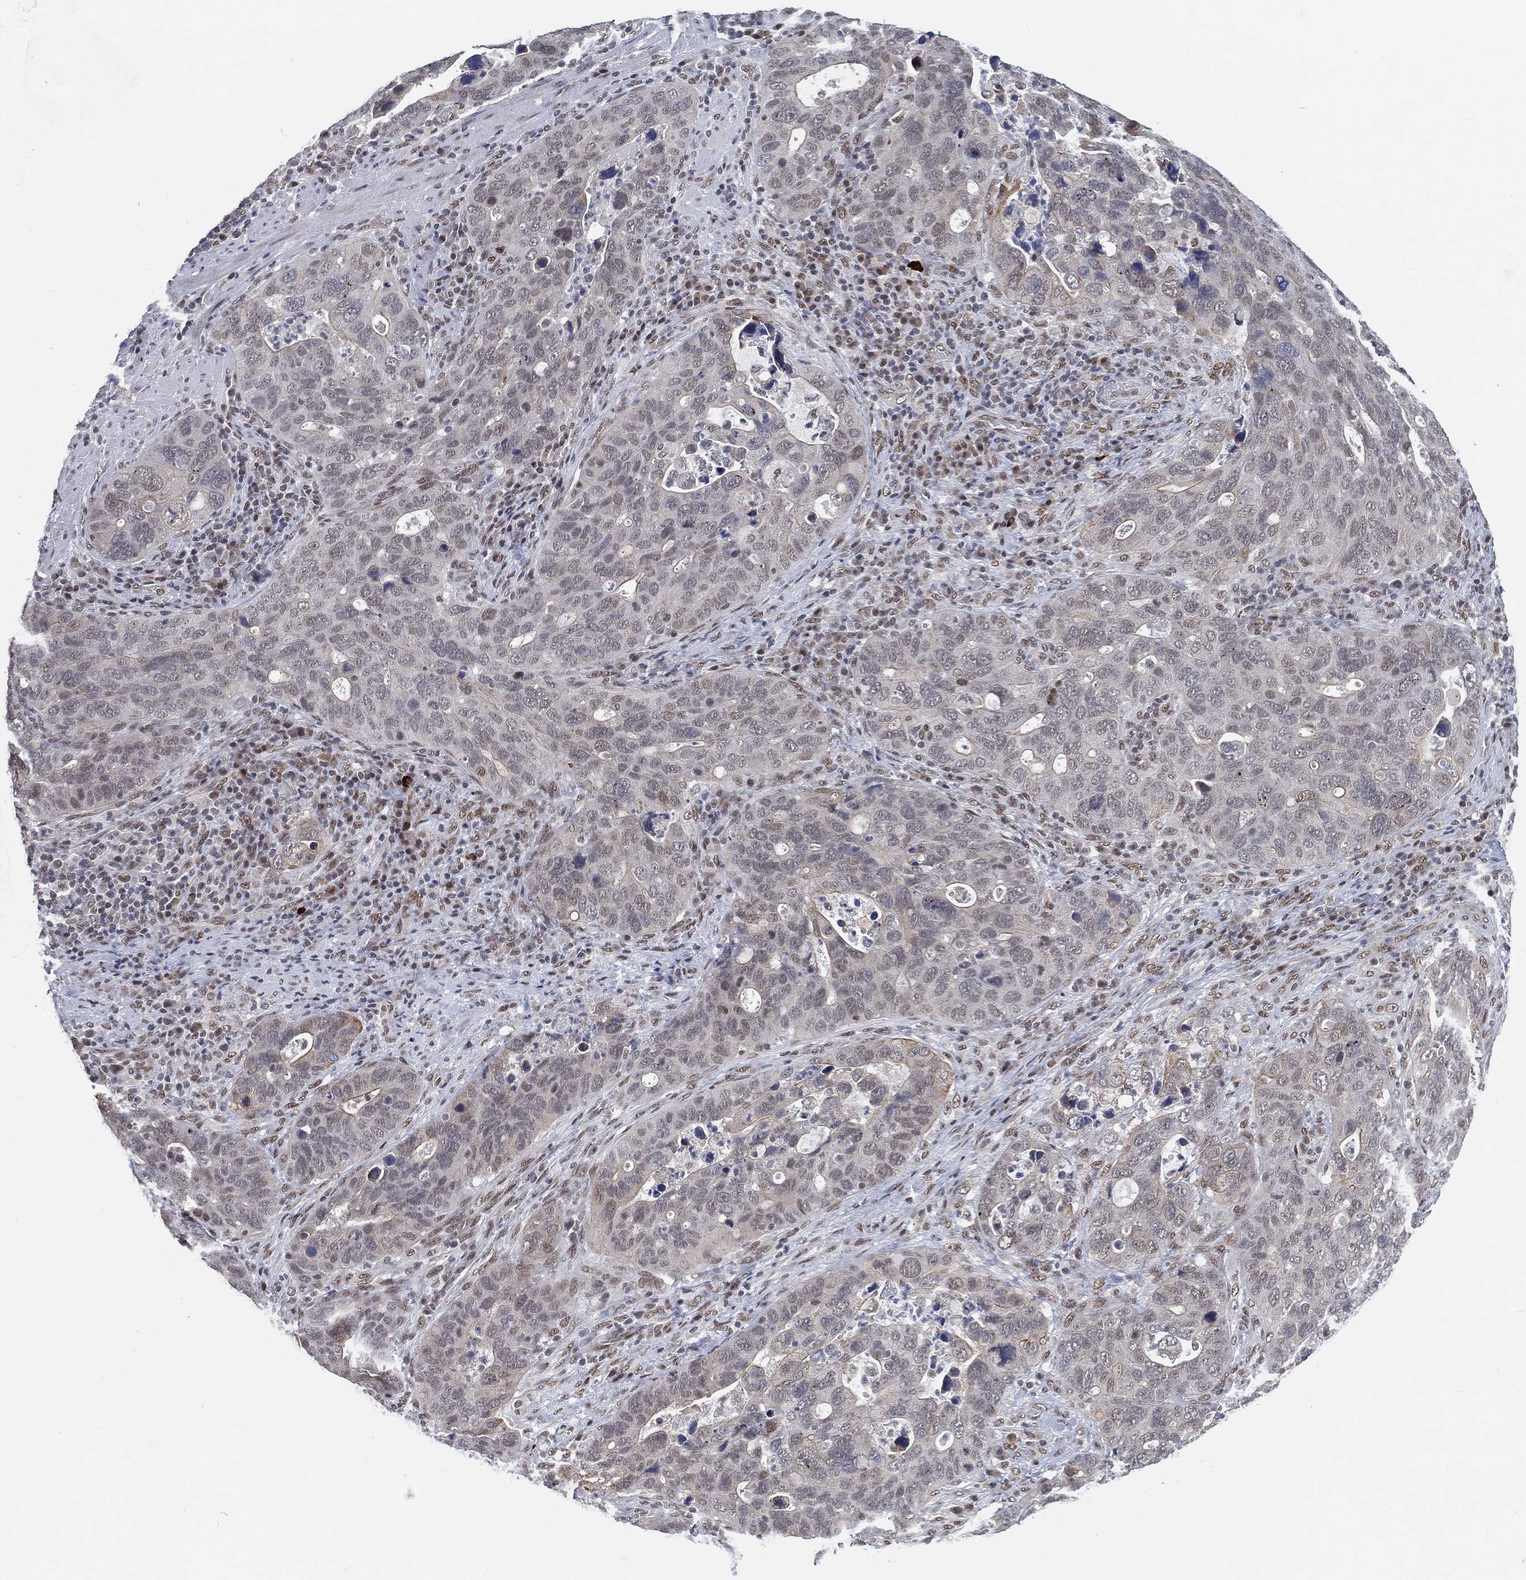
{"staining": {"intensity": "negative", "quantity": "none", "location": "none"}, "tissue": "stomach cancer", "cell_type": "Tumor cells", "image_type": "cancer", "snomed": [{"axis": "morphology", "description": "Adenocarcinoma, NOS"}, {"axis": "topography", "description": "Stomach"}], "caption": "An image of stomach cancer stained for a protein shows no brown staining in tumor cells. (Stains: DAB (3,3'-diaminobenzidine) immunohistochemistry with hematoxylin counter stain, Microscopy: brightfield microscopy at high magnification).", "gene": "YLPM1", "patient": {"sex": "male", "age": 54}}